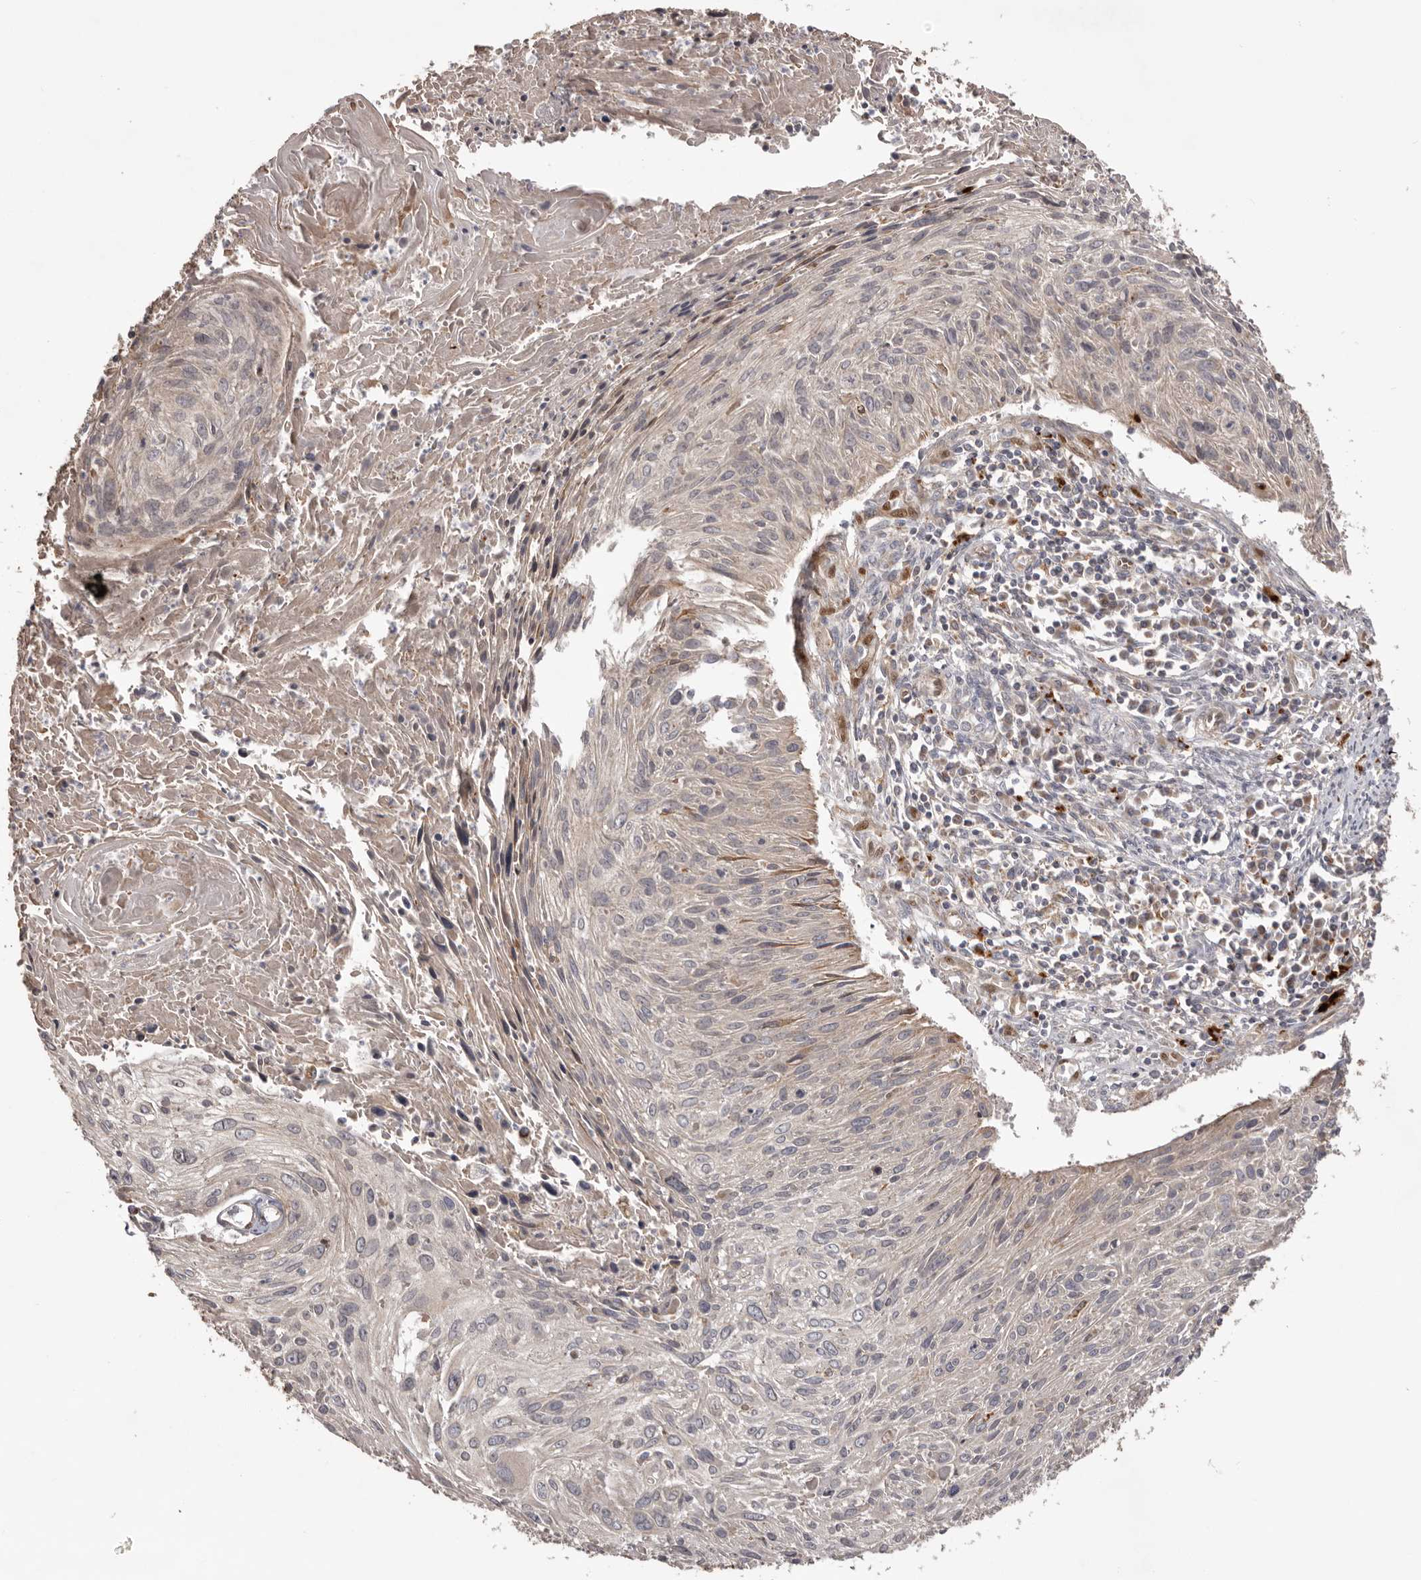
{"staining": {"intensity": "weak", "quantity": "<25%", "location": "cytoplasmic/membranous"}, "tissue": "cervical cancer", "cell_type": "Tumor cells", "image_type": "cancer", "snomed": [{"axis": "morphology", "description": "Squamous cell carcinoma, NOS"}, {"axis": "topography", "description": "Cervix"}], "caption": "Cervical squamous cell carcinoma was stained to show a protein in brown. There is no significant staining in tumor cells. The staining is performed using DAB brown chromogen with nuclei counter-stained in using hematoxylin.", "gene": "NUP43", "patient": {"sex": "female", "age": 51}}